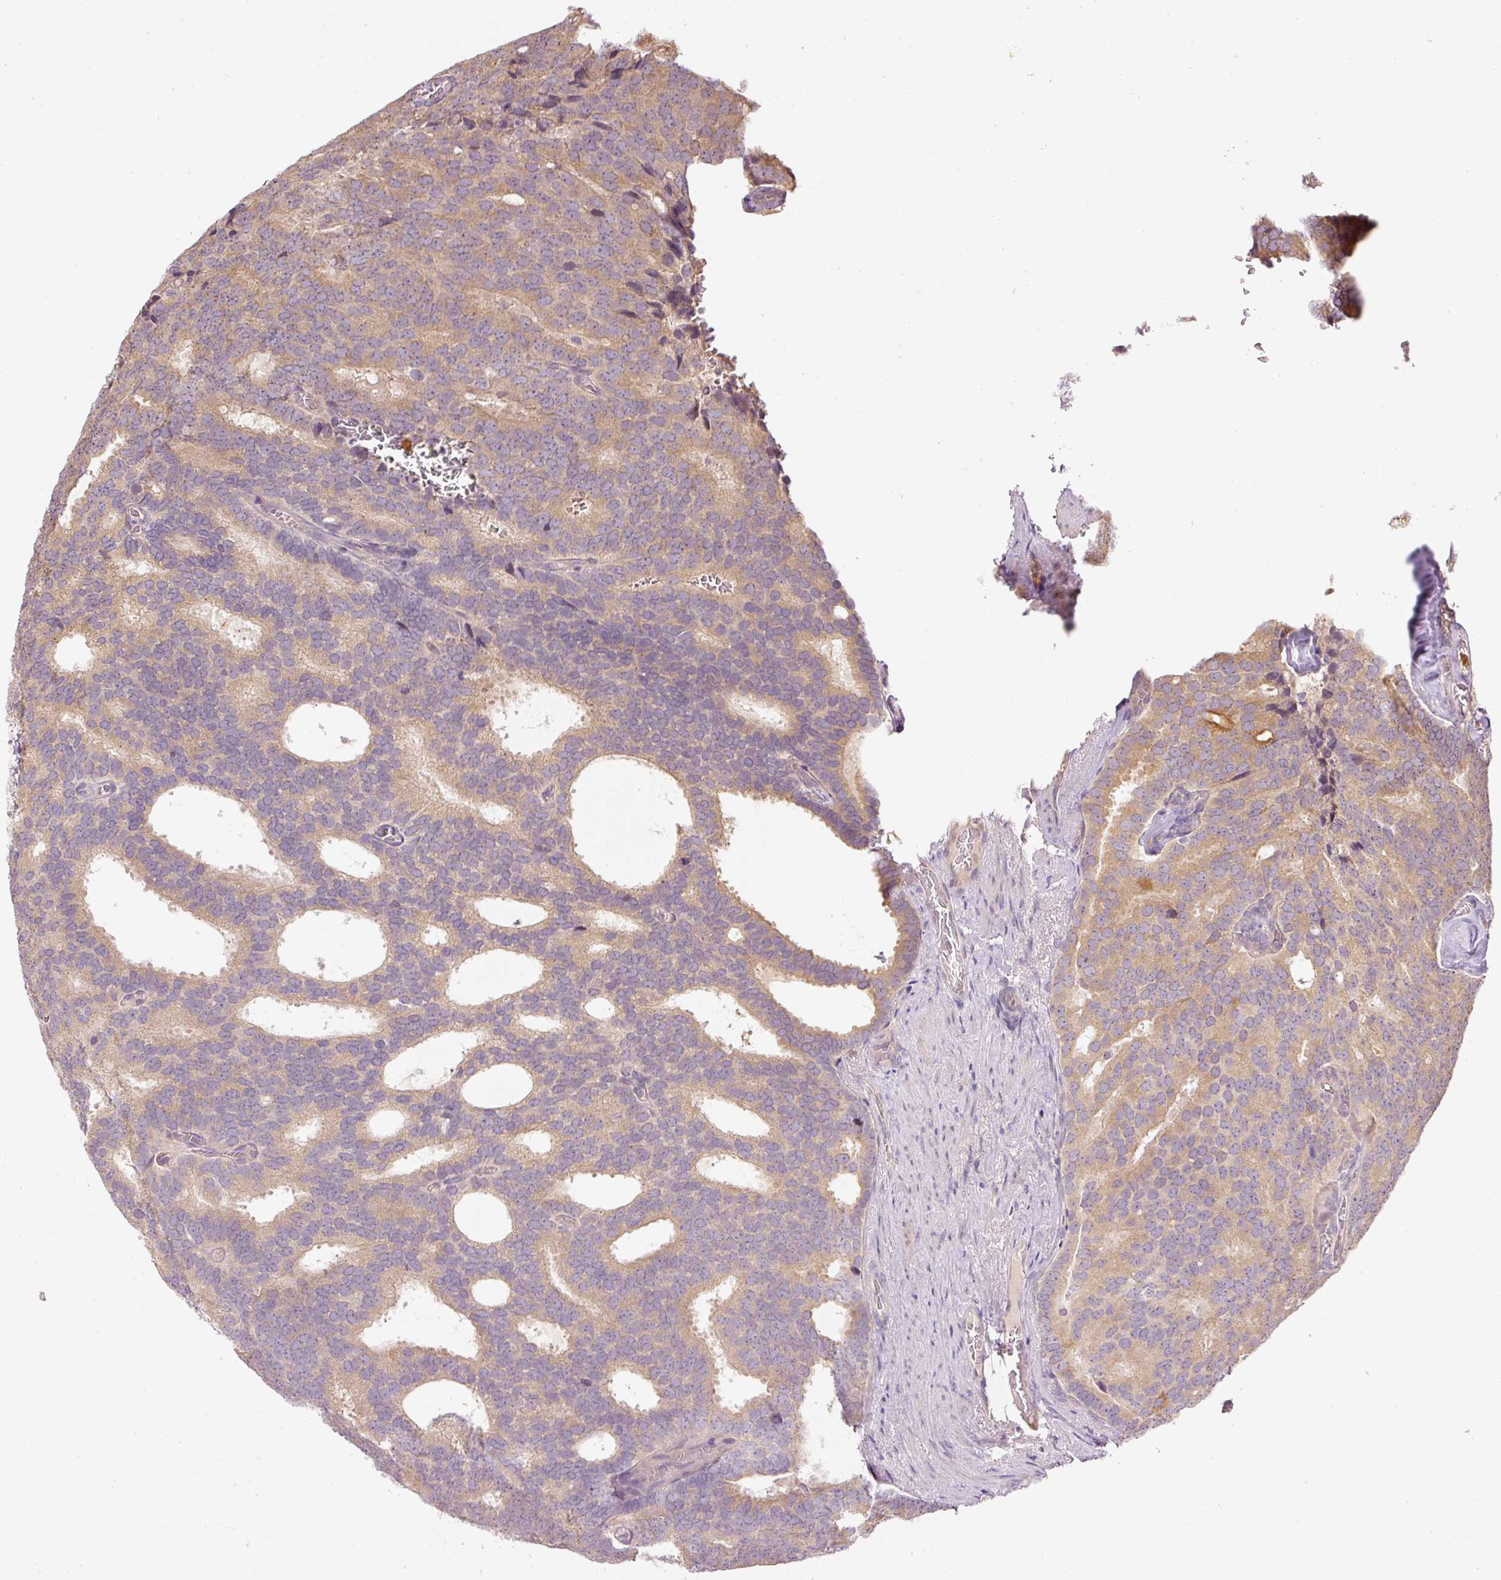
{"staining": {"intensity": "weak", "quantity": ">75%", "location": "cytoplasmic/membranous"}, "tissue": "prostate cancer", "cell_type": "Tumor cells", "image_type": "cancer", "snomed": [{"axis": "morphology", "description": "Adenocarcinoma, Low grade"}, {"axis": "topography", "description": "Prostate"}], "caption": "Immunohistochemical staining of human prostate cancer displays low levels of weak cytoplasmic/membranous staining in about >75% of tumor cells. (DAB (3,3'-diaminobenzidine) IHC with brightfield microscopy, high magnification).", "gene": "CTTNBP2", "patient": {"sex": "male", "age": 71}}